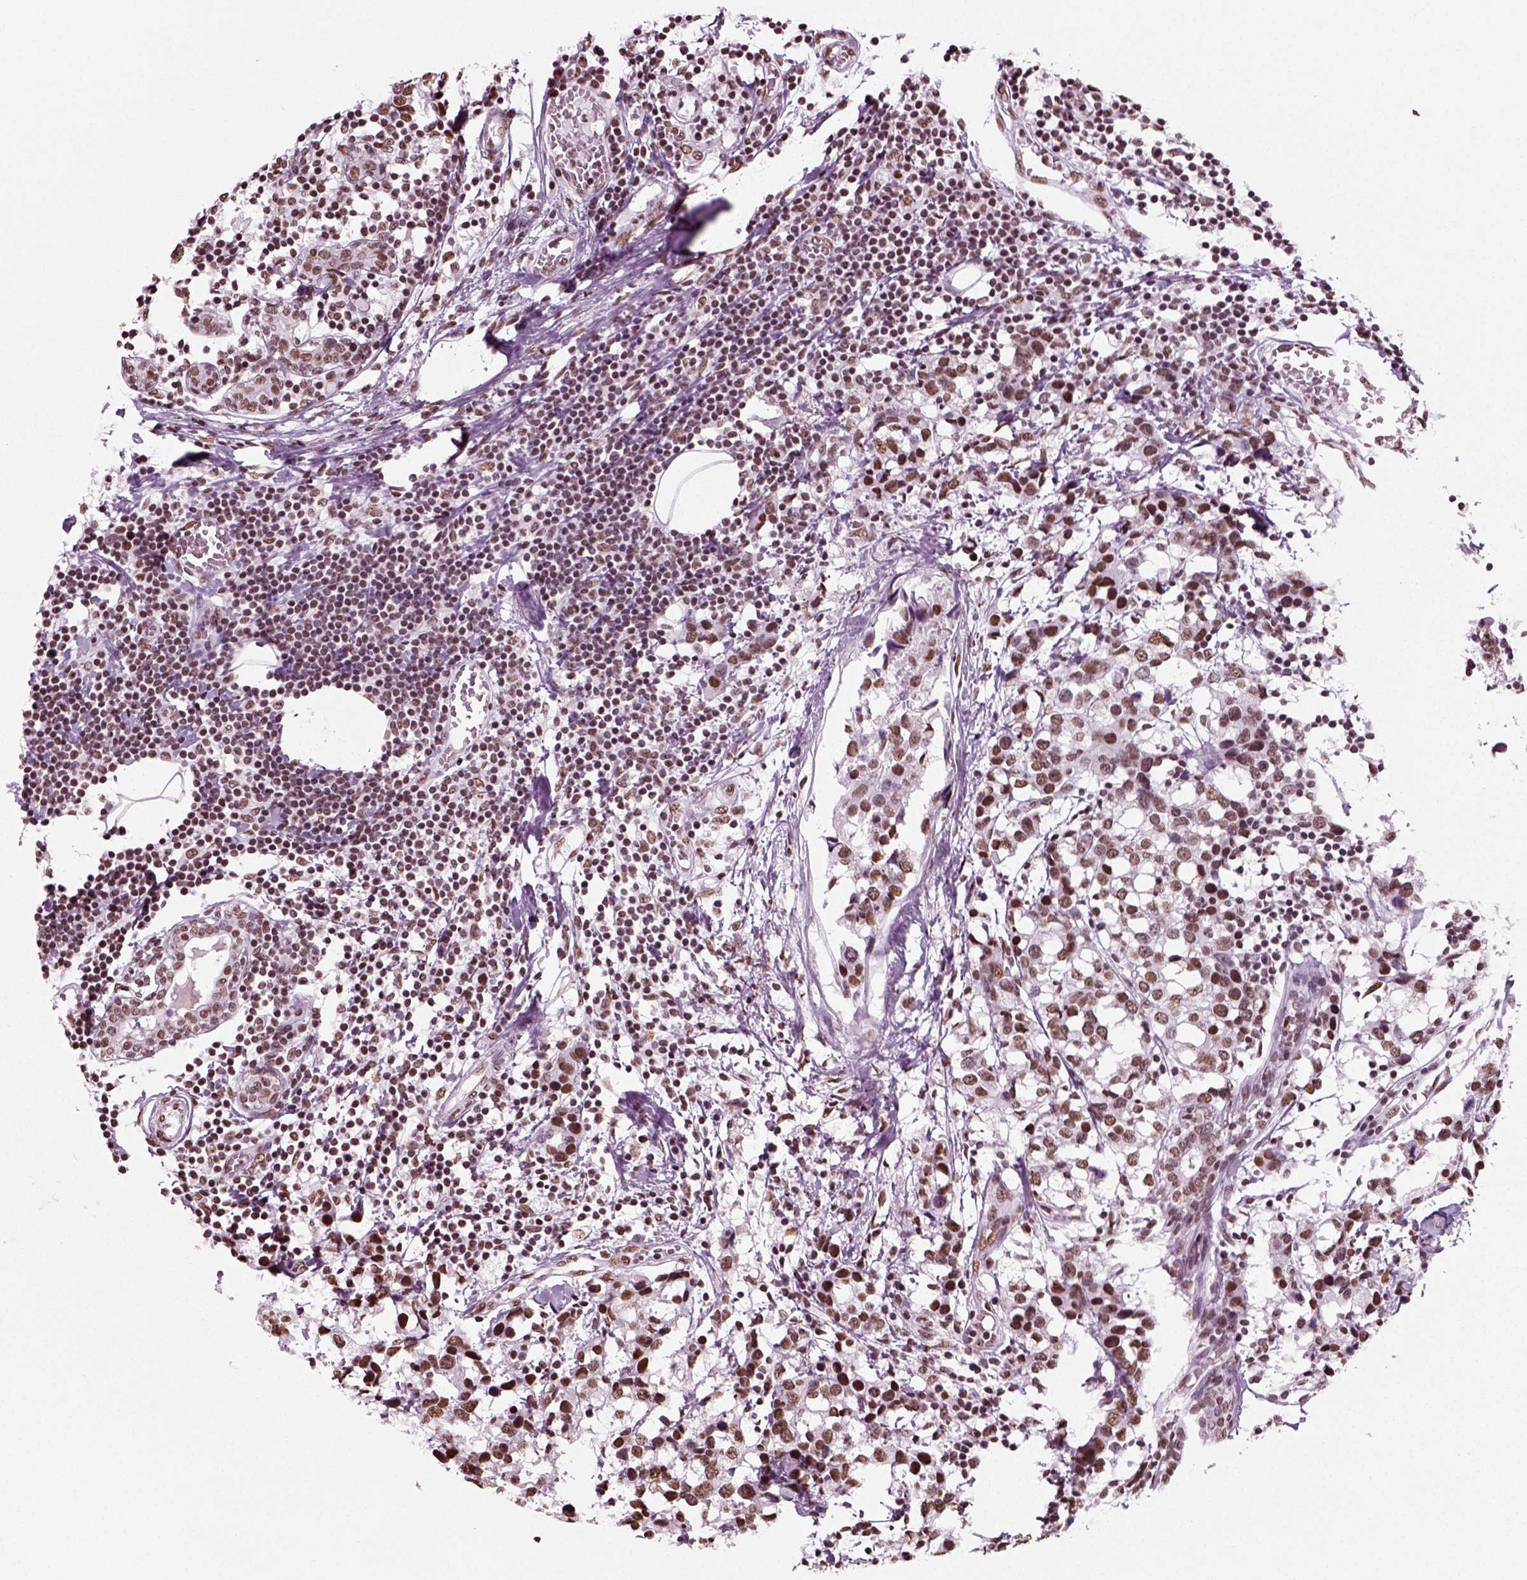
{"staining": {"intensity": "moderate", "quantity": ">75%", "location": "nuclear"}, "tissue": "breast cancer", "cell_type": "Tumor cells", "image_type": "cancer", "snomed": [{"axis": "morphology", "description": "Lobular carcinoma"}, {"axis": "topography", "description": "Breast"}], "caption": "Breast cancer (lobular carcinoma) stained with a protein marker displays moderate staining in tumor cells.", "gene": "POLR1H", "patient": {"sex": "female", "age": 59}}